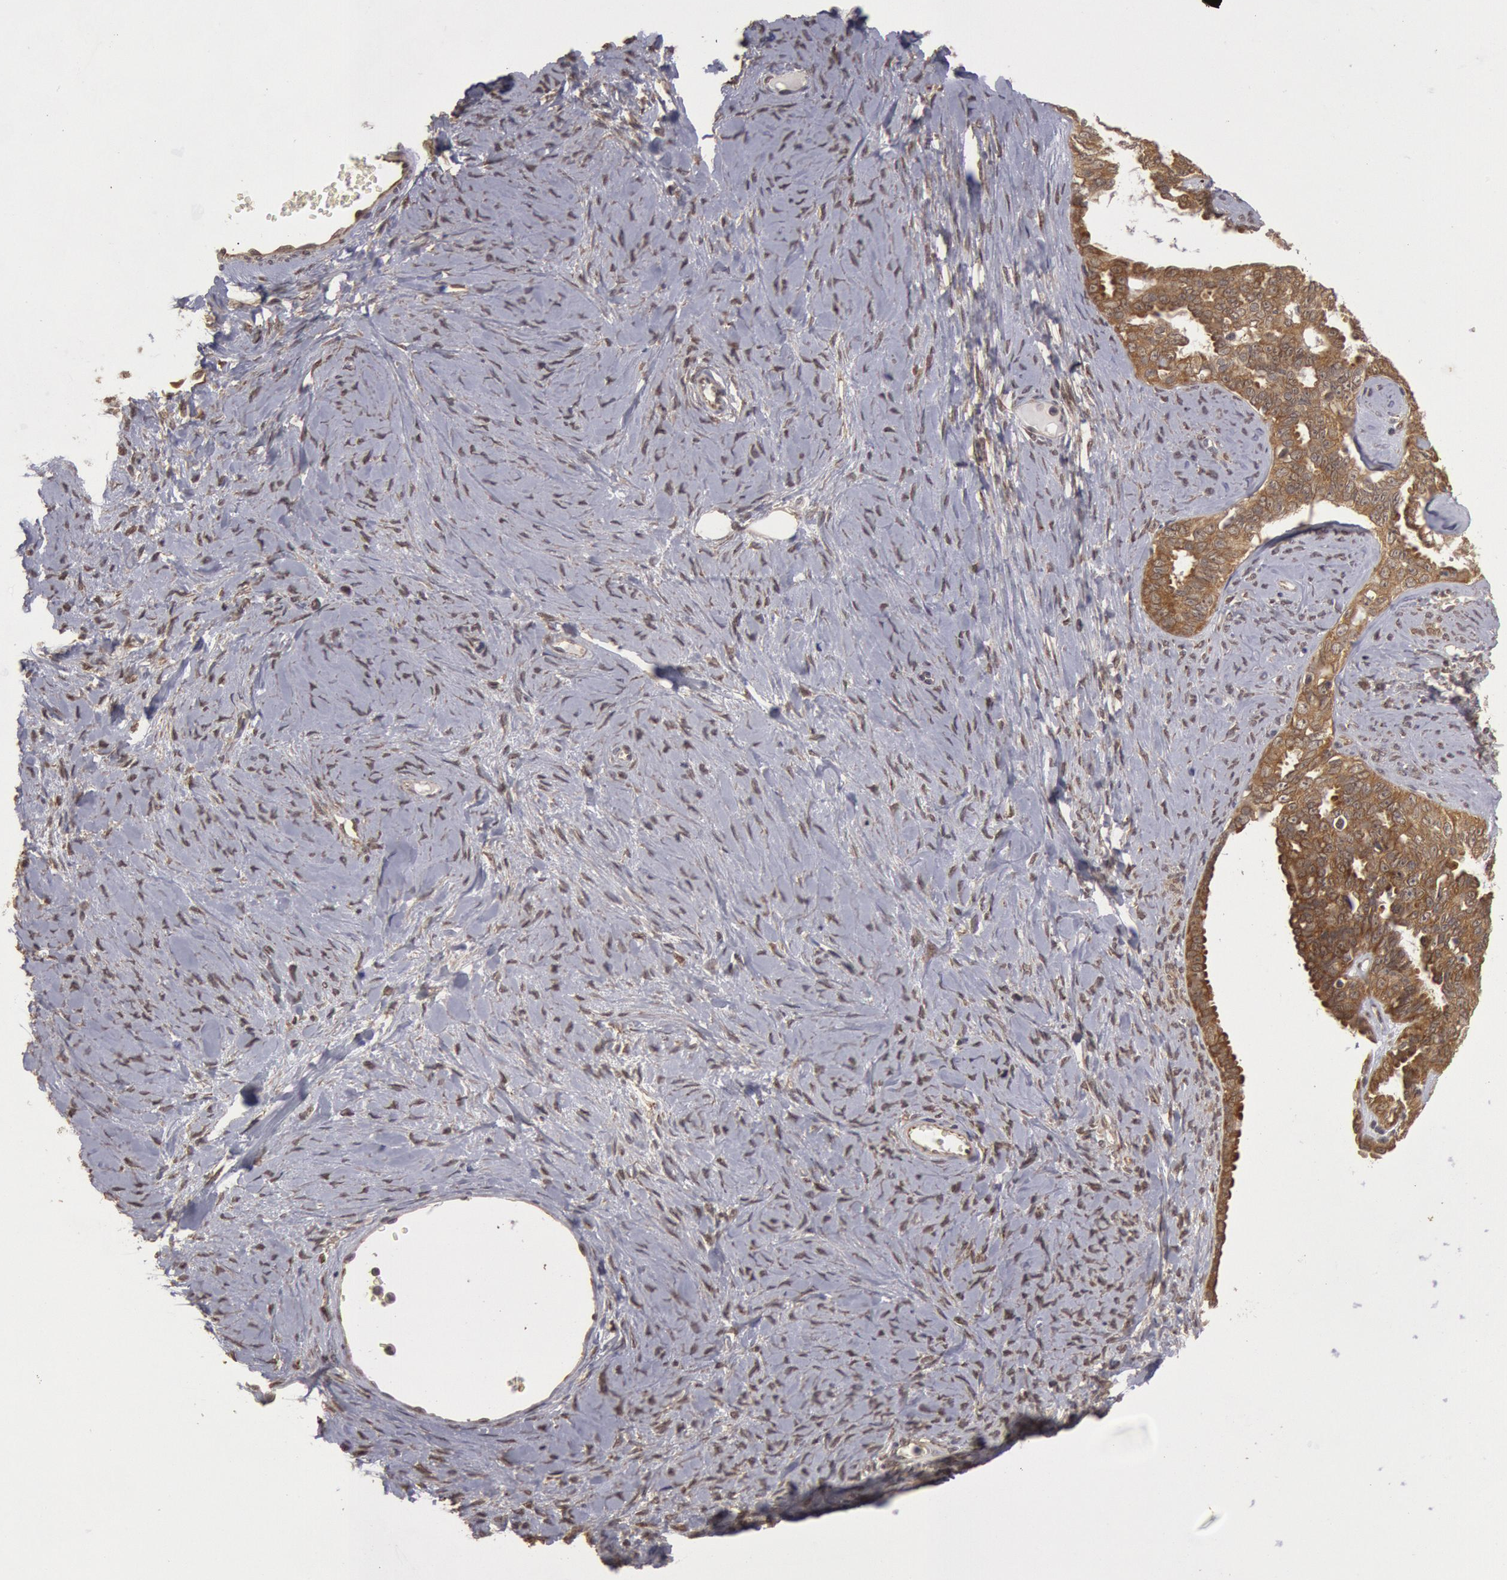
{"staining": {"intensity": "moderate", "quantity": ">75%", "location": "cytoplasmic/membranous"}, "tissue": "ovarian cancer", "cell_type": "Tumor cells", "image_type": "cancer", "snomed": [{"axis": "morphology", "description": "Cystadenocarcinoma, serous, NOS"}, {"axis": "topography", "description": "Ovary"}], "caption": "A brown stain highlights moderate cytoplasmic/membranous expression of a protein in human ovarian serous cystadenocarcinoma tumor cells. Ihc stains the protein in brown and the nuclei are stained blue.", "gene": "USP14", "patient": {"sex": "female", "age": 71}}